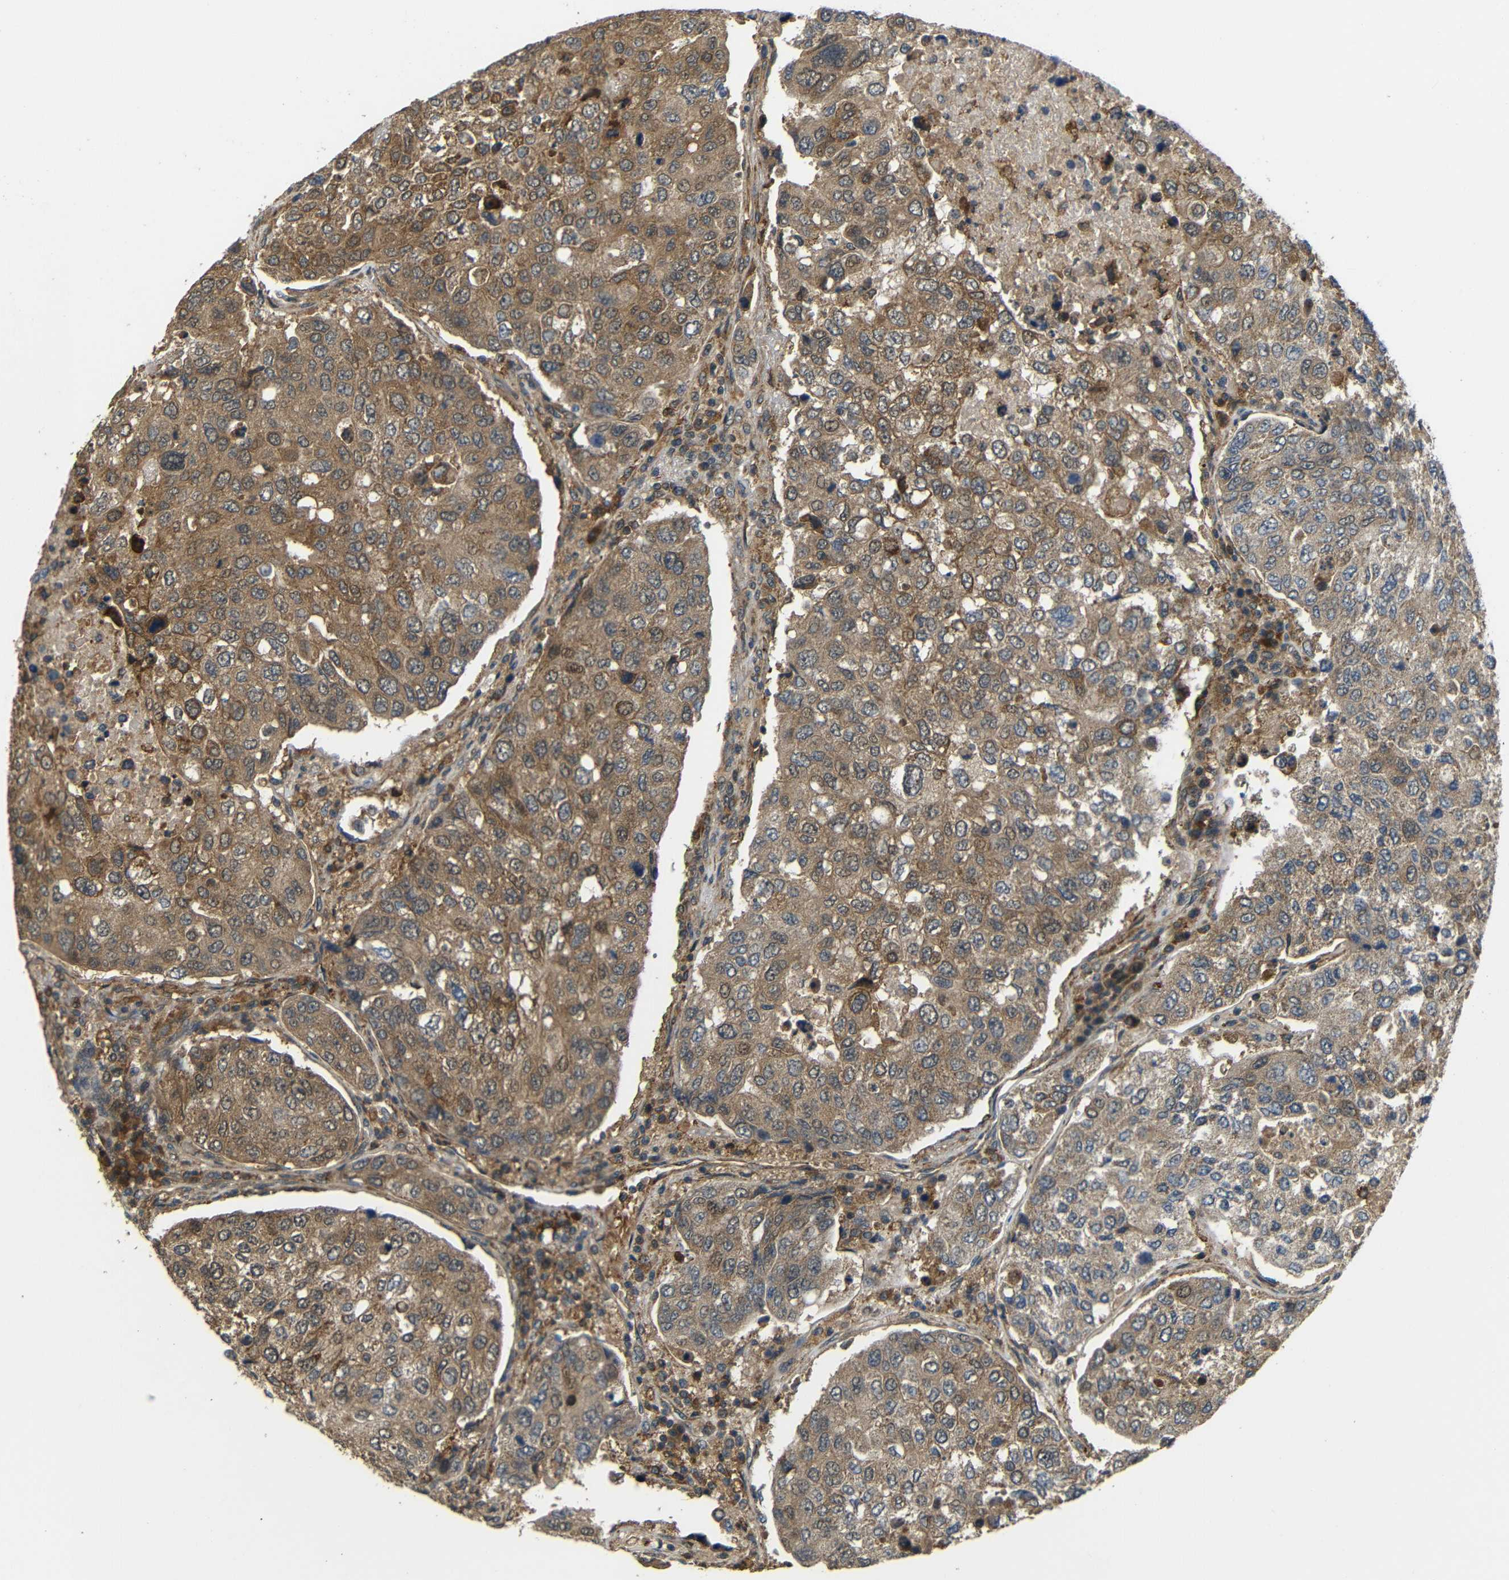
{"staining": {"intensity": "moderate", "quantity": ">75%", "location": "cytoplasmic/membranous"}, "tissue": "urothelial cancer", "cell_type": "Tumor cells", "image_type": "cancer", "snomed": [{"axis": "morphology", "description": "Urothelial carcinoma, High grade"}, {"axis": "topography", "description": "Lymph node"}, {"axis": "topography", "description": "Urinary bladder"}], "caption": "Urothelial cancer stained for a protein (brown) shows moderate cytoplasmic/membranous positive positivity in about >75% of tumor cells.", "gene": "EPHB2", "patient": {"sex": "male", "age": 51}}